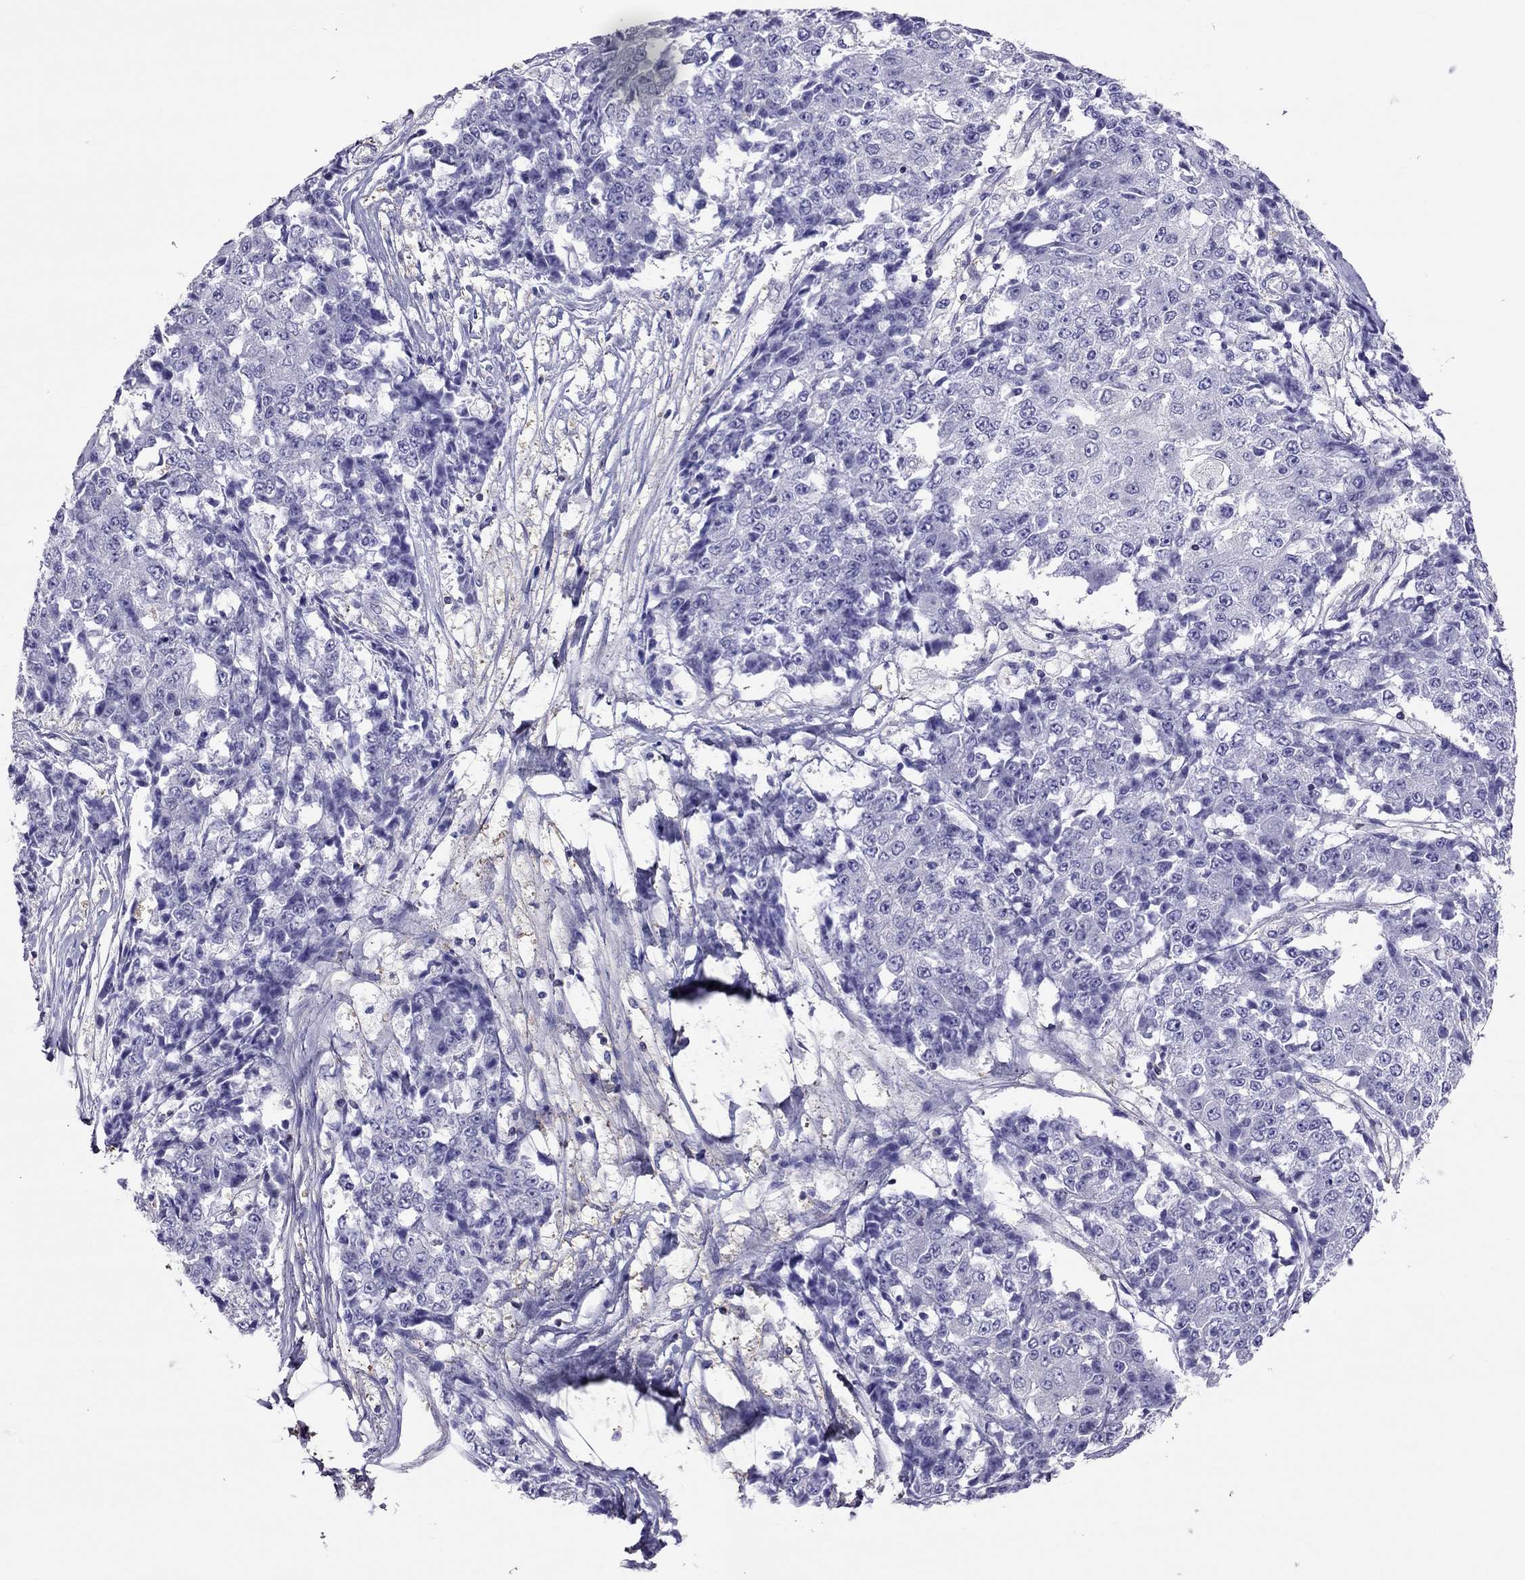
{"staining": {"intensity": "negative", "quantity": "none", "location": "none"}, "tissue": "ovarian cancer", "cell_type": "Tumor cells", "image_type": "cancer", "snomed": [{"axis": "morphology", "description": "Carcinoma, endometroid"}, {"axis": "topography", "description": "Ovary"}], "caption": "High power microscopy image of an immunohistochemistry (IHC) micrograph of ovarian endometroid carcinoma, revealing no significant positivity in tumor cells. The staining was performed using DAB (3,3'-diaminobenzidine) to visualize the protein expression in brown, while the nuclei were stained in blue with hematoxylin (Magnification: 20x).", "gene": "TEX22", "patient": {"sex": "female", "age": 42}}